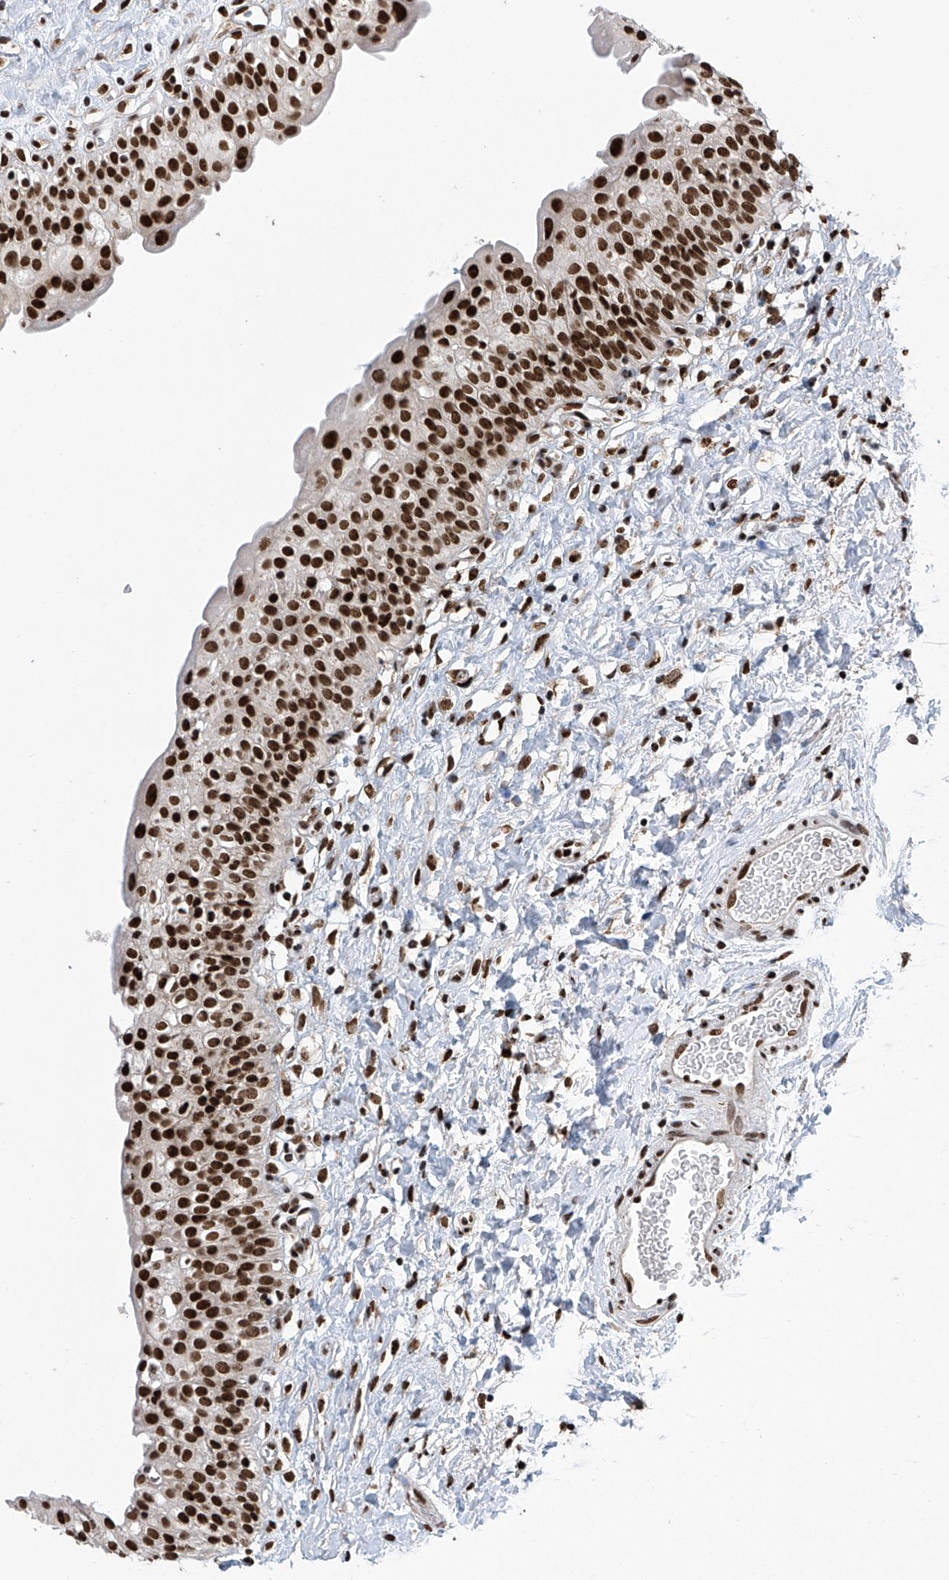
{"staining": {"intensity": "strong", "quantity": ">75%", "location": "nuclear"}, "tissue": "urinary bladder", "cell_type": "Urothelial cells", "image_type": "normal", "snomed": [{"axis": "morphology", "description": "Normal tissue, NOS"}, {"axis": "topography", "description": "Urinary bladder"}], "caption": "Urothelial cells display high levels of strong nuclear positivity in about >75% of cells in benign human urinary bladder.", "gene": "APLF", "patient": {"sex": "male", "age": 51}}